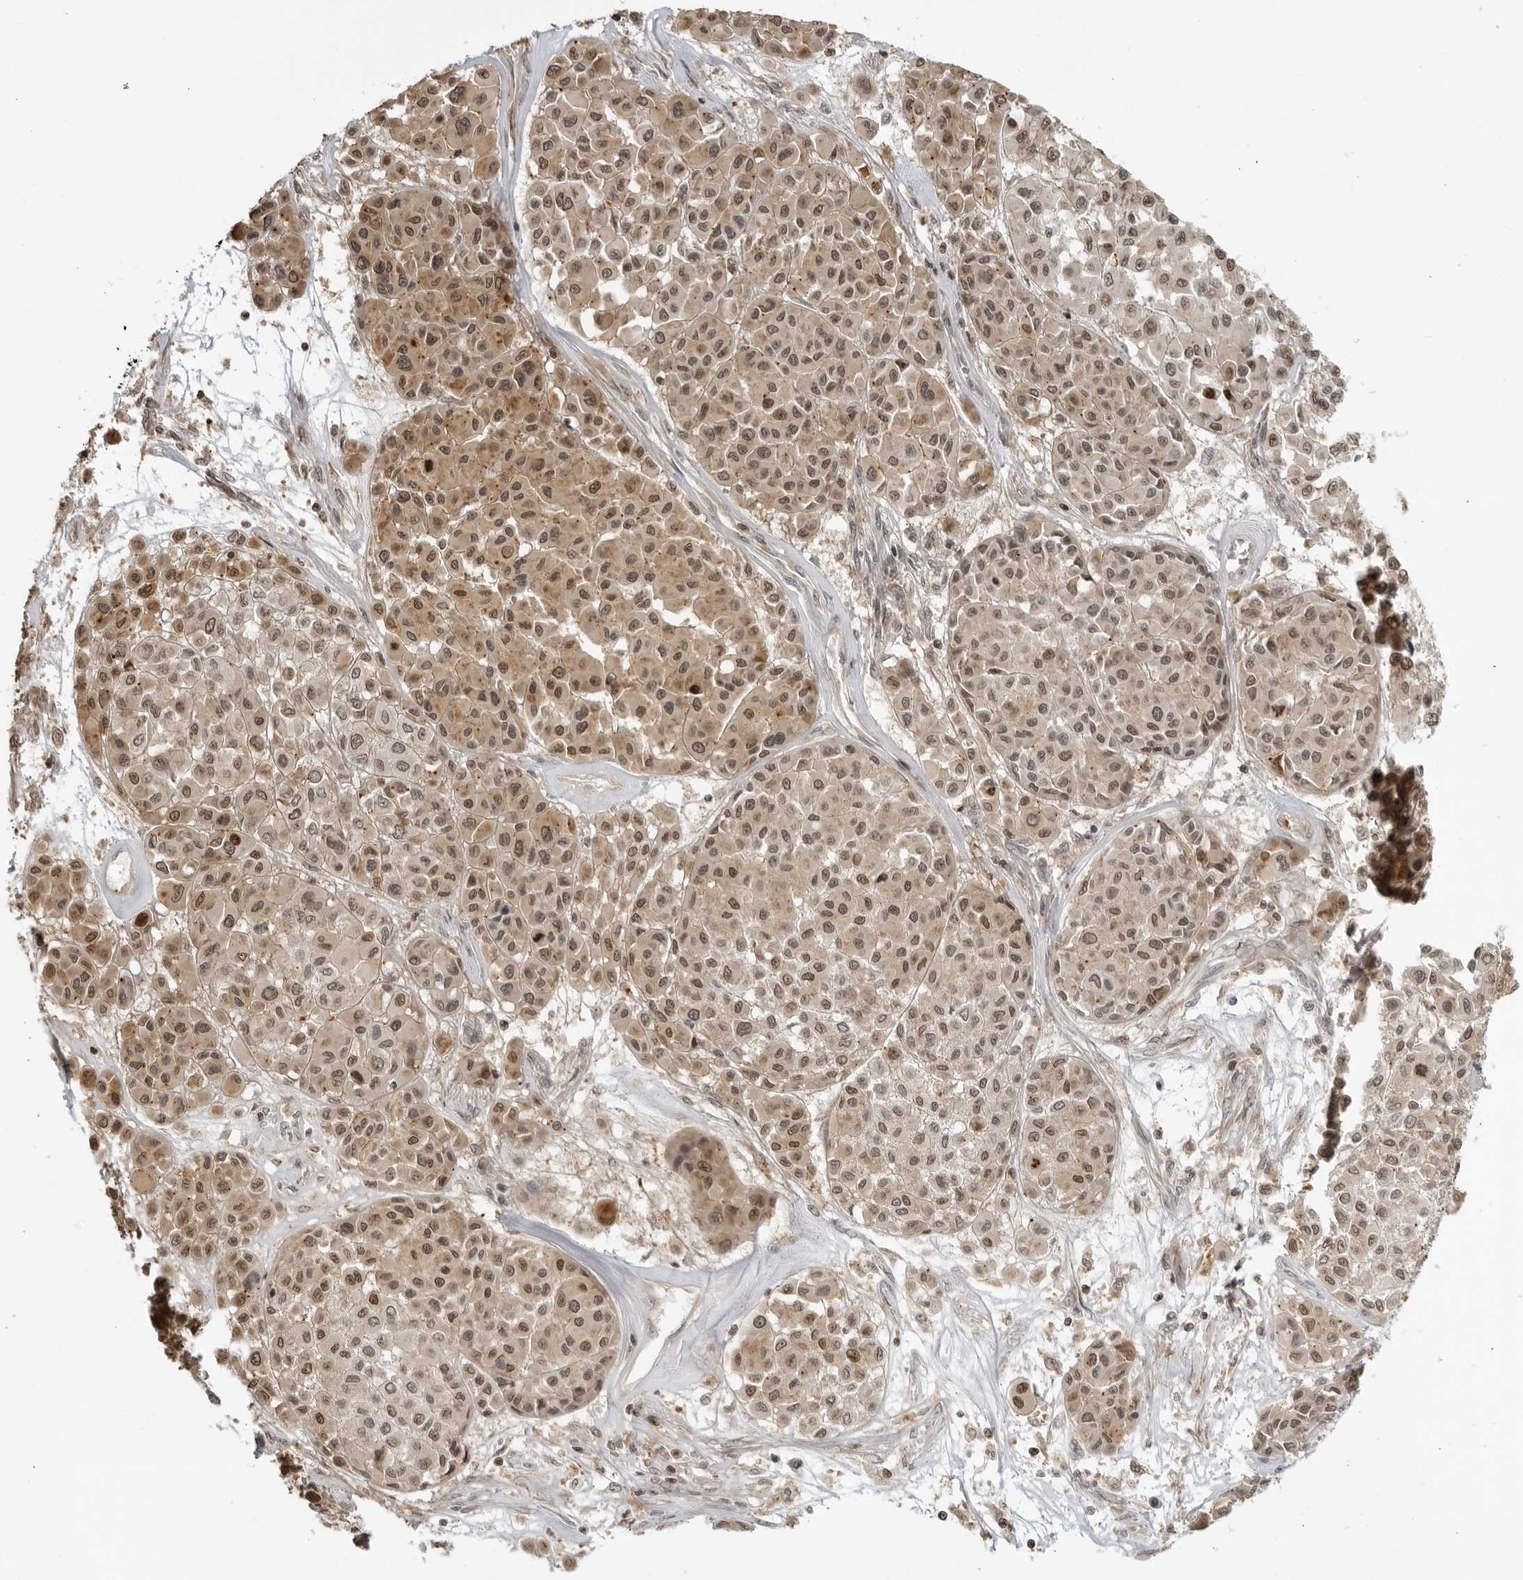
{"staining": {"intensity": "moderate", "quantity": ">75%", "location": "cytoplasmic/membranous,nuclear"}, "tissue": "melanoma", "cell_type": "Tumor cells", "image_type": "cancer", "snomed": [{"axis": "morphology", "description": "Malignant melanoma, Metastatic site"}, {"axis": "topography", "description": "Soft tissue"}], "caption": "The image shows staining of melanoma, revealing moderate cytoplasmic/membranous and nuclear protein staining (brown color) within tumor cells.", "gene": "TCF21", "patient": {"sex": "male", "age": 41}}